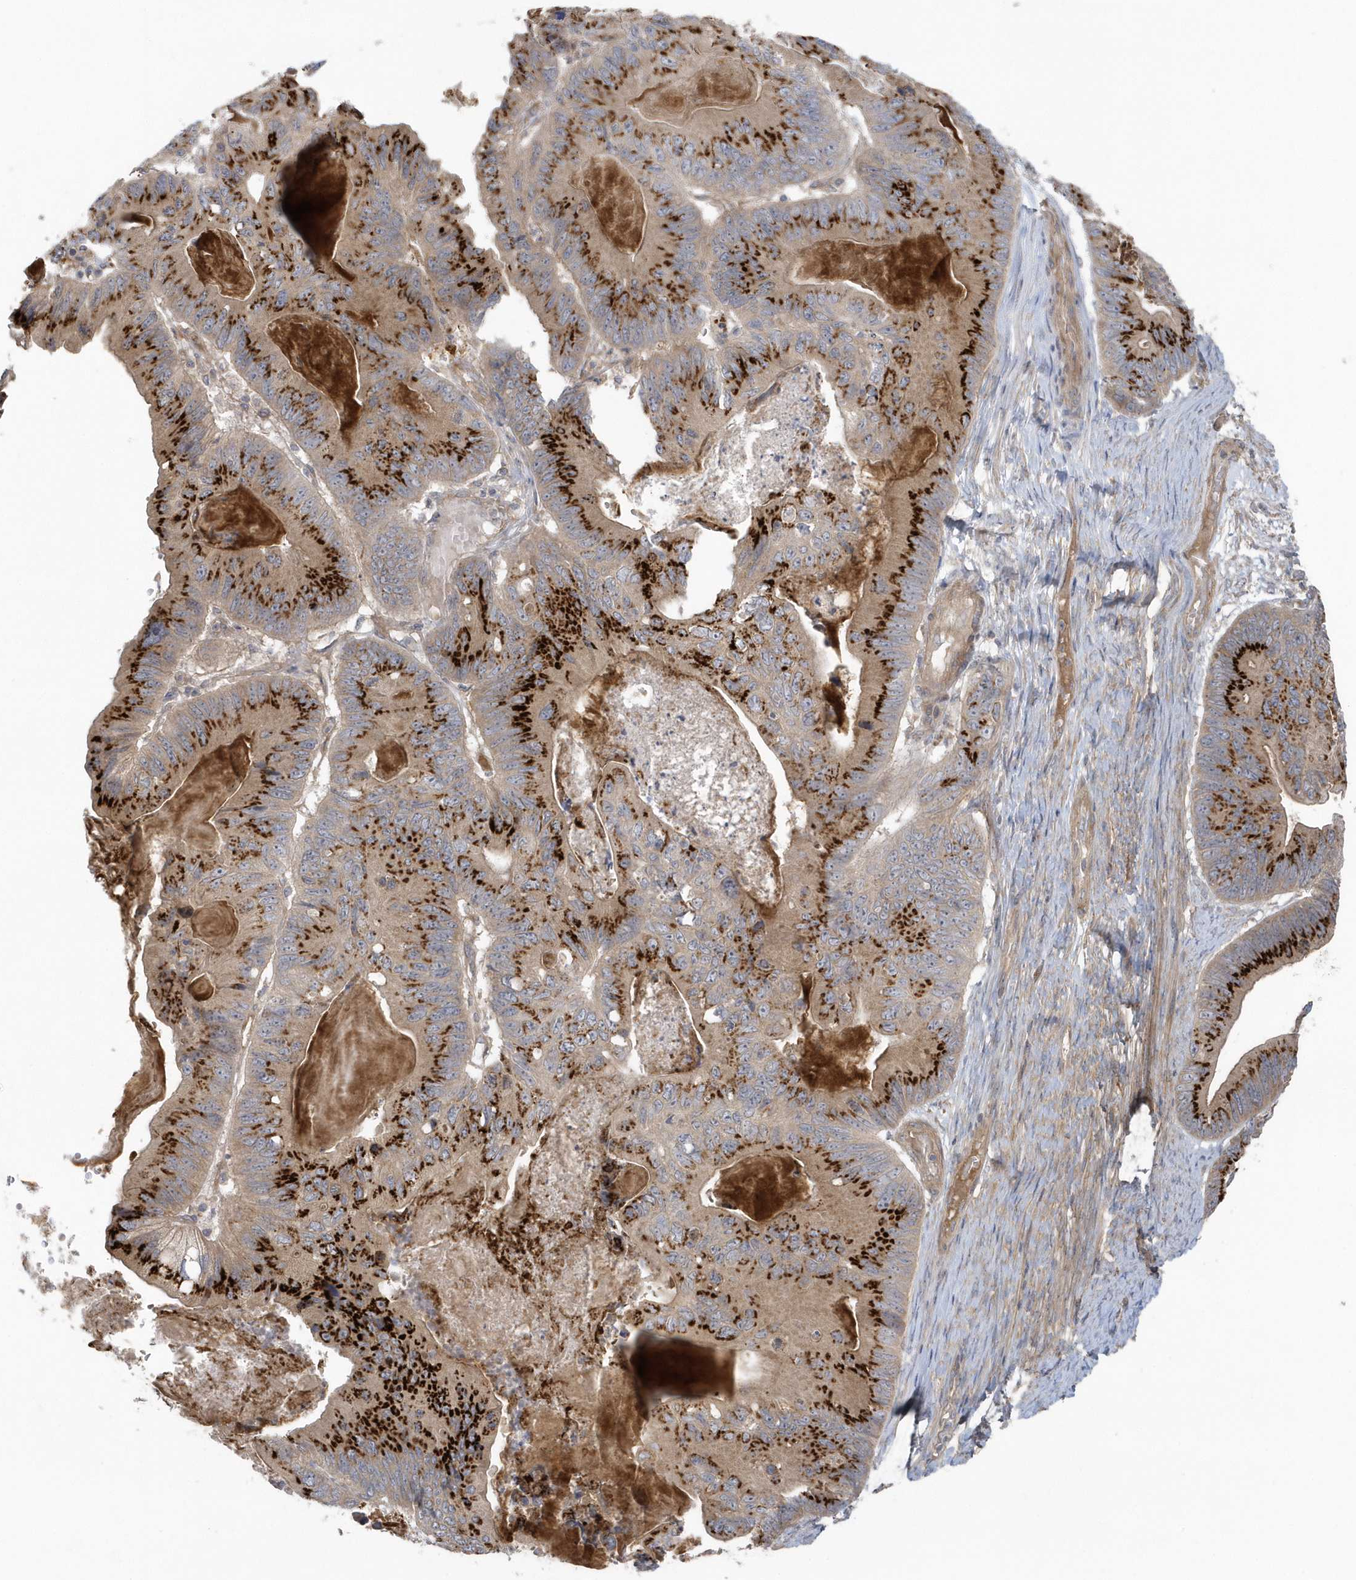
{"staining": {"intensity": "strong", "quantity": ">75%", "location": "cytoplasmic/membranous"}, "tissue": "ovarian cancer", "cell_type": "Tumor cells", "image_type": "cancer", "snomed": [{"axis": "morphology", "description": "Cystadenocarcinoma, mucinous, NOS"}, {"axis": "topography", "description": "Ovary"}], "caption": "Brown immunohistochemical staining in human ovarian mucinous cystadenocarcinoma reveals strong cytoplasmic/membranous expression in approximately >75% of tumor cells. Using DAB (brown) and hematoxylin (blue) stains, captured at high magnification using brightfield microscopy.", "gene": "ACTR1A", "patient": {"sex": "female", "age": 61}}